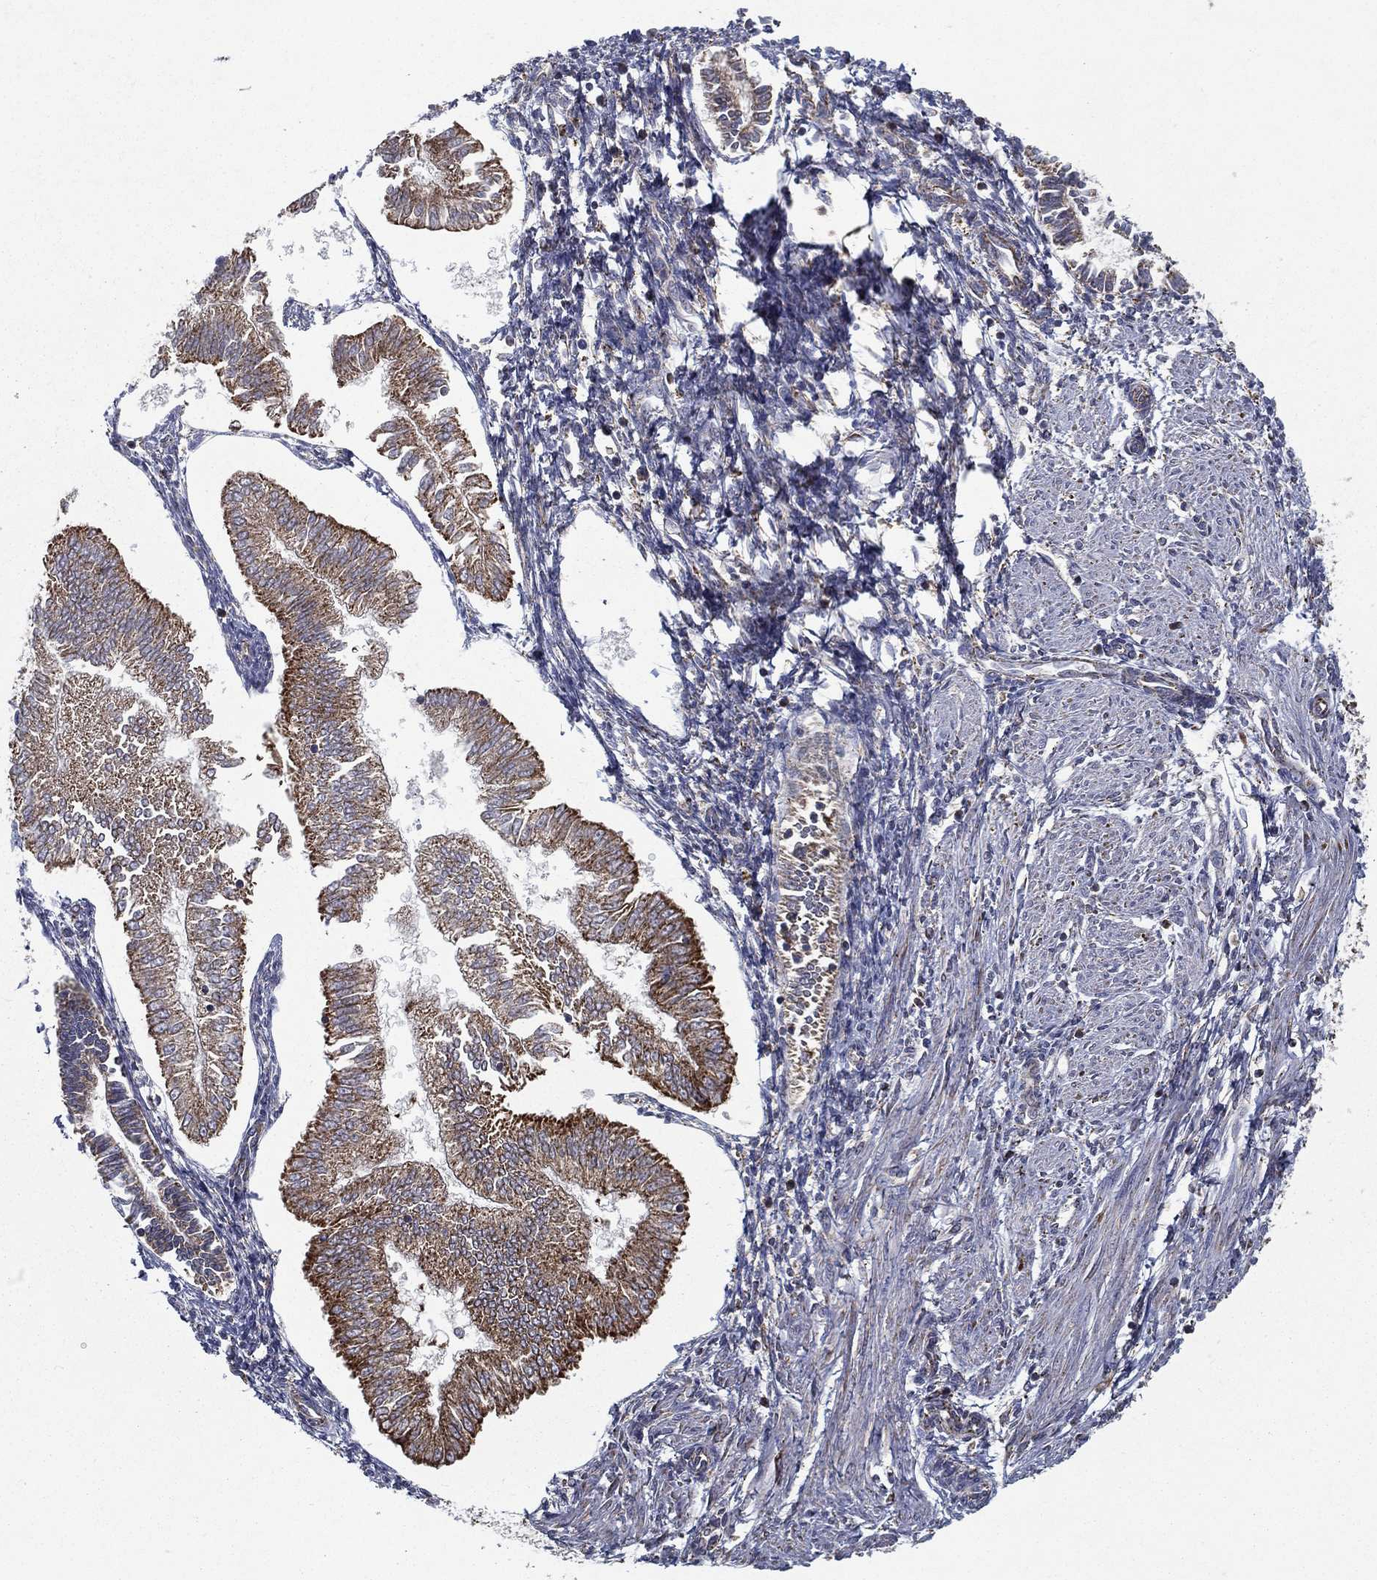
{"staining": {"intensity": "strong", "quantity": "<25%", "location": "cytoplasmic/membranous"}, "tissue": "endometrial cancer", "cell_type": "Tumor cells", "image_type": "cancer", "snomed": [{"axis": "morphology", "description": "Adenocarcinoma, NOS"}, {"axis": "topography", "description": "Endometrium"}], "caption": "Approximately <25% of tumor cells in human endometrial cancer display strong cytoplasmic/membranous protein expression as visualized by brown immunohistochemical staining.", "gene": "MT-CYB", "patient": {"sex": "female", "age": 53}}